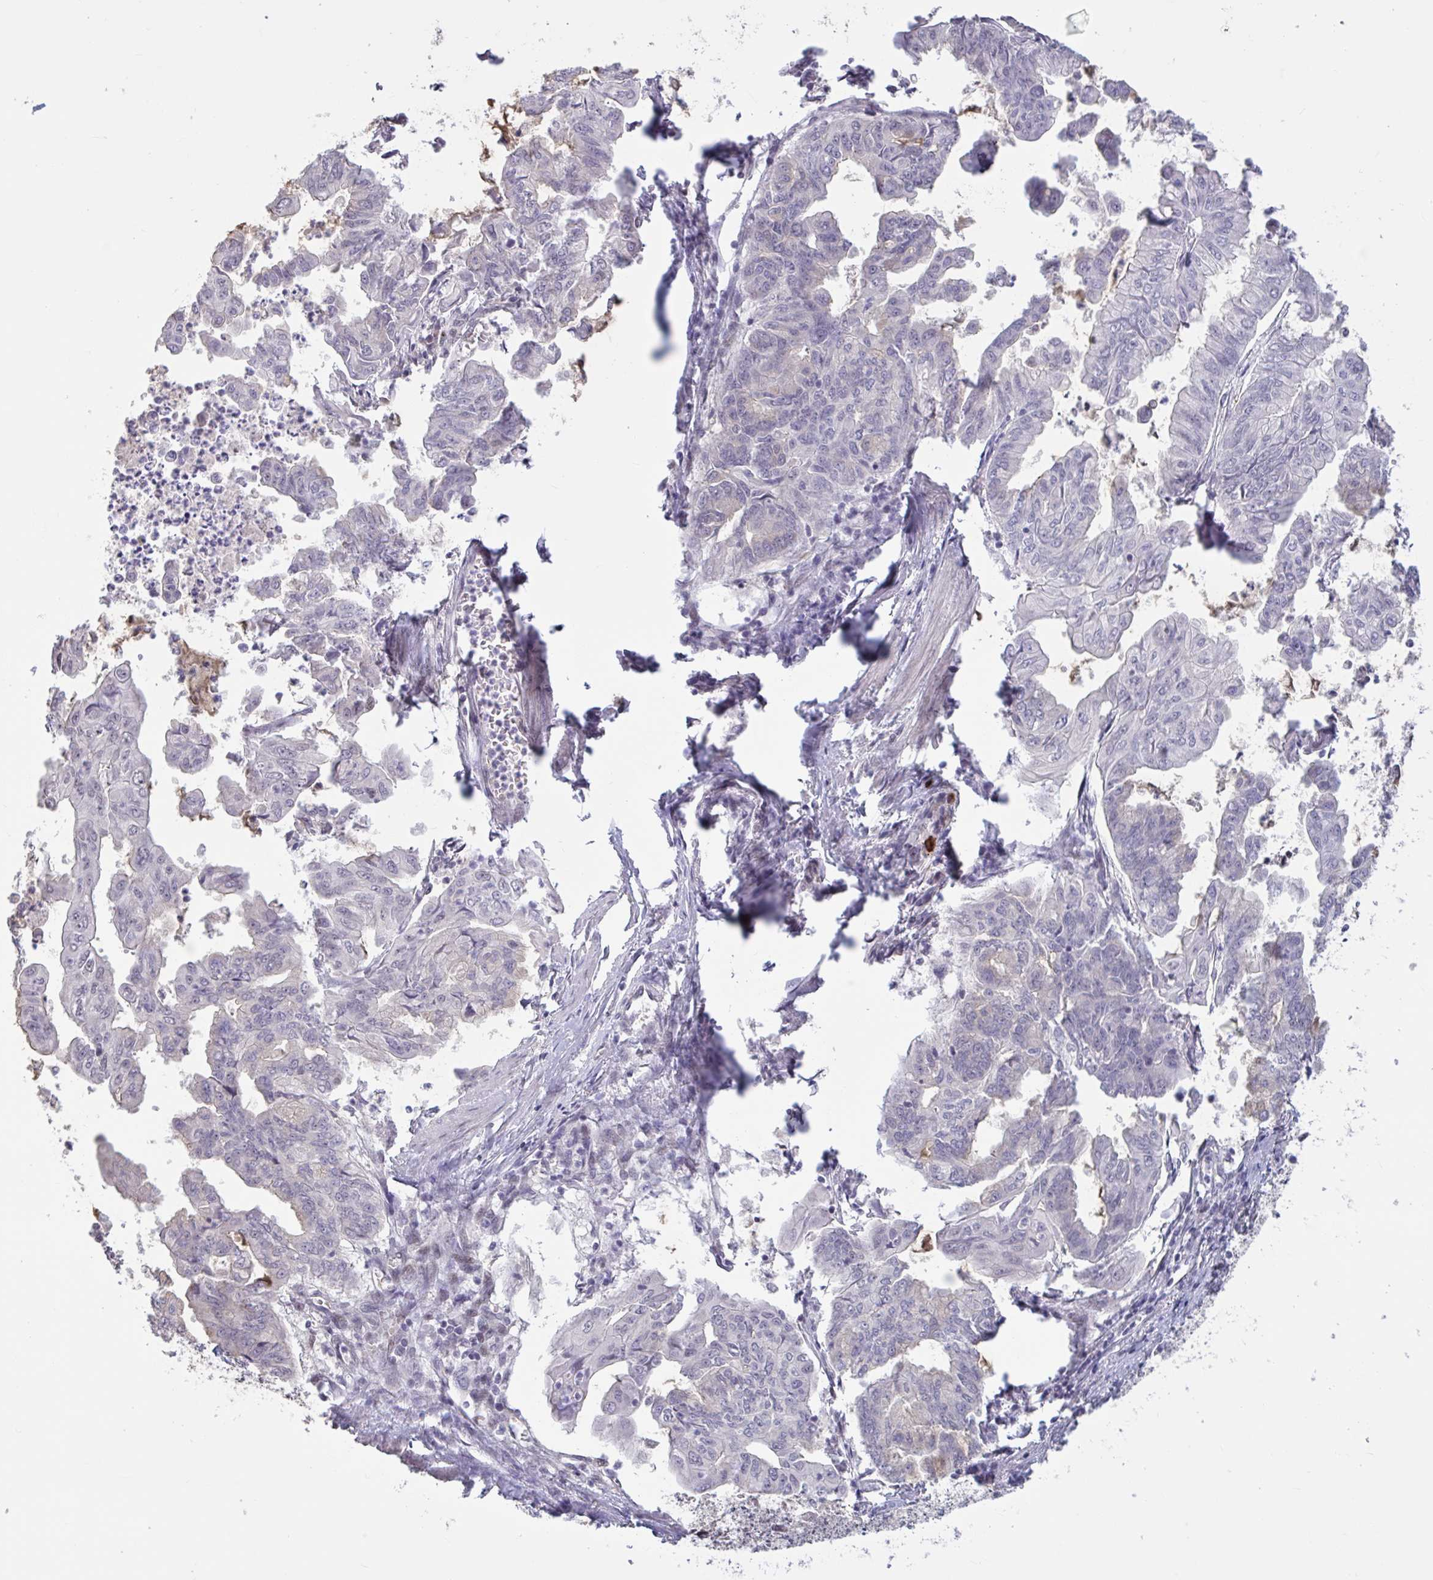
{"staining": {"intensity": "negative", "quantity": "none", "location": "none"}, "tissue": "stomach cancer", "cell_type": "Tumor cells", "image_type": "cancer", "snomed": [{"axis": "morphology", "description": "Adenocarcinoma, NOS"}, {"axis": "topography", "description": "Stomach, upper"}], "caption": "DAB (3,3'-diaminobenzidine) immunohistochemical staining of stomach adenocarcinoma exhibits no significant positivity in tumor cells.", "gene": "ZNF414", "patient": {"sex": "male", "age": 80}}